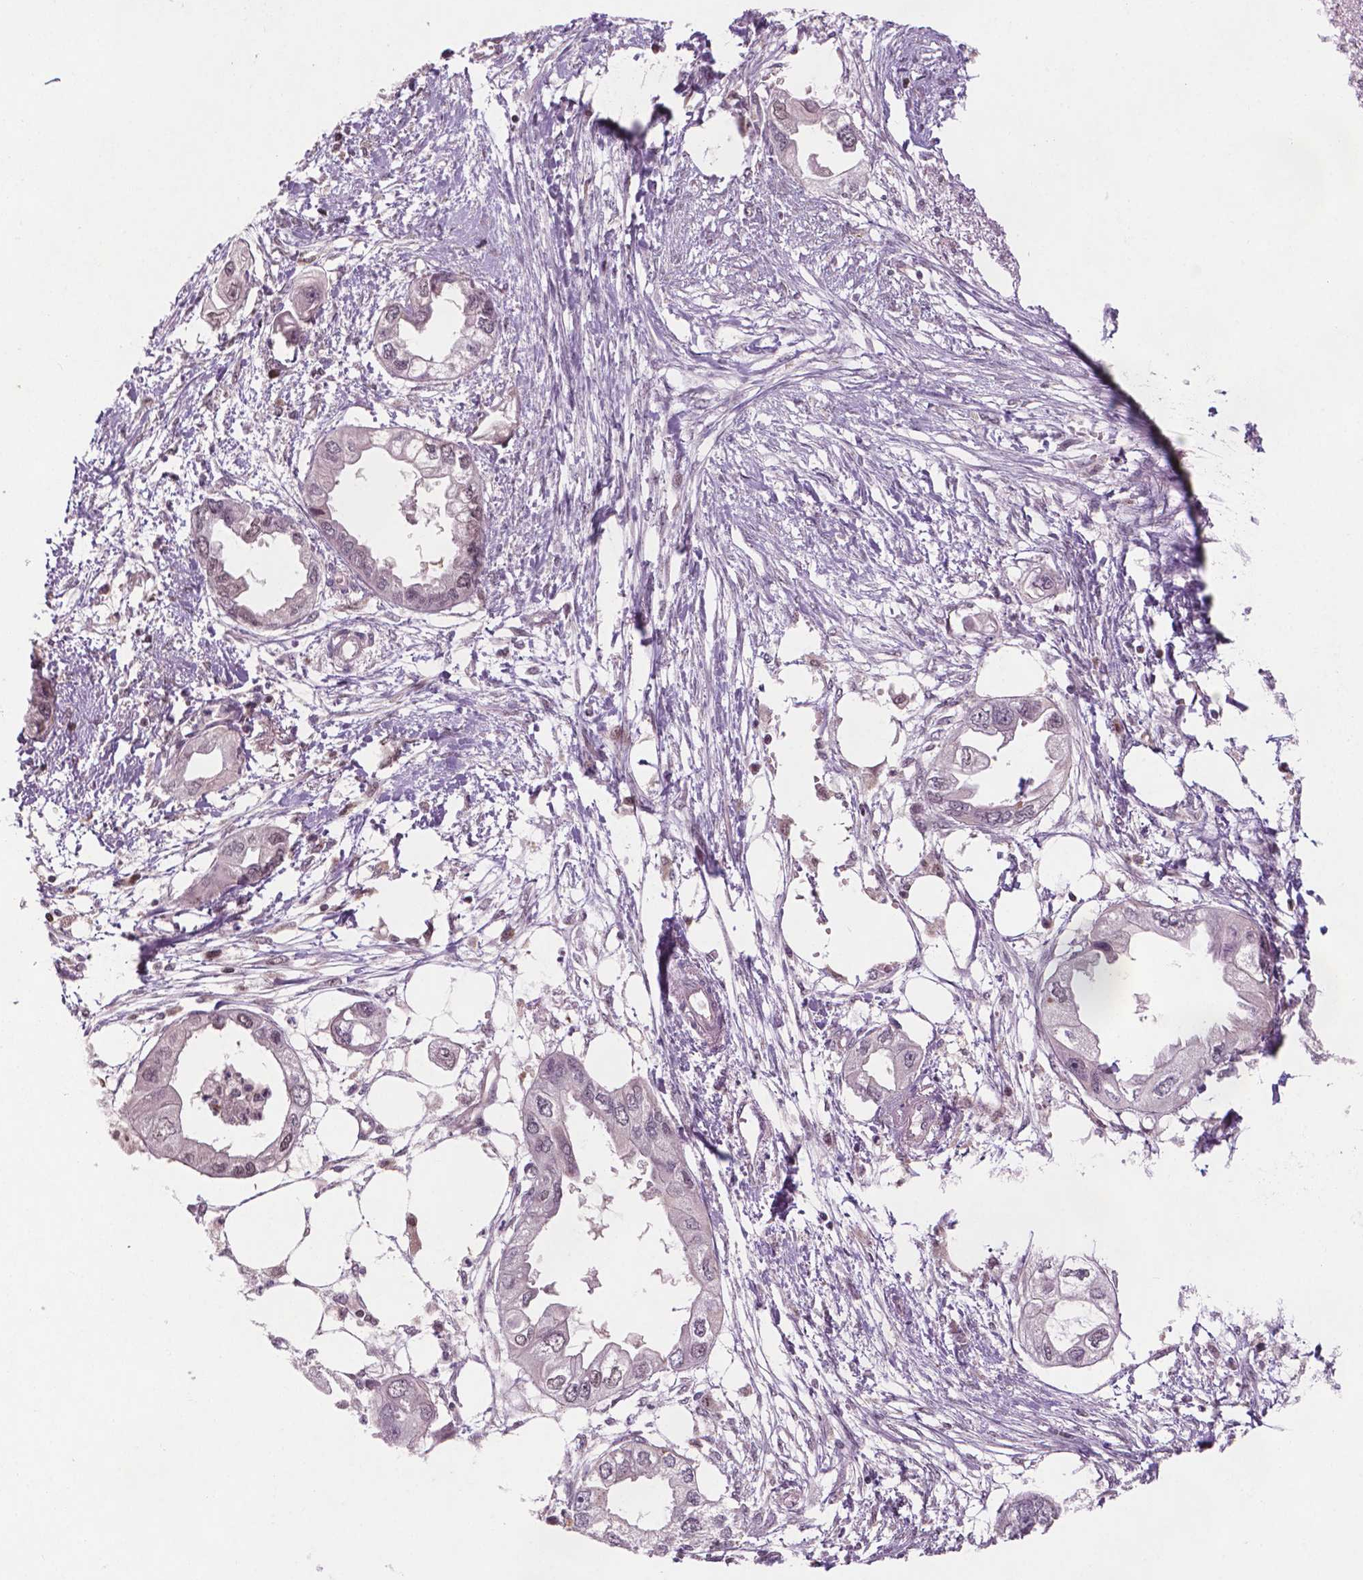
{"staining": {"intensity": "weak", "quantity": "<25%", "location": "nuclear"}, "tissue": "endometrial cancer", "cell_type": "Tumor cells", "image_type": "cancer", "snomed": [{"axis": "morphology", "description": "Adenocarcinoma, NOS"}, {"axis": "morphology", "description": "Adenocarcinoma, metastatic, NOS"}, {"axis": "topography", "description": "Adipose tissue"}, {"axis": "topography", "description": "Endometrium"}], "caption": "Tumor cells are negative for protein expression in human endometrial cancer.", "gene": "PER2", "patient": {"sex": "female", "age": 67}}